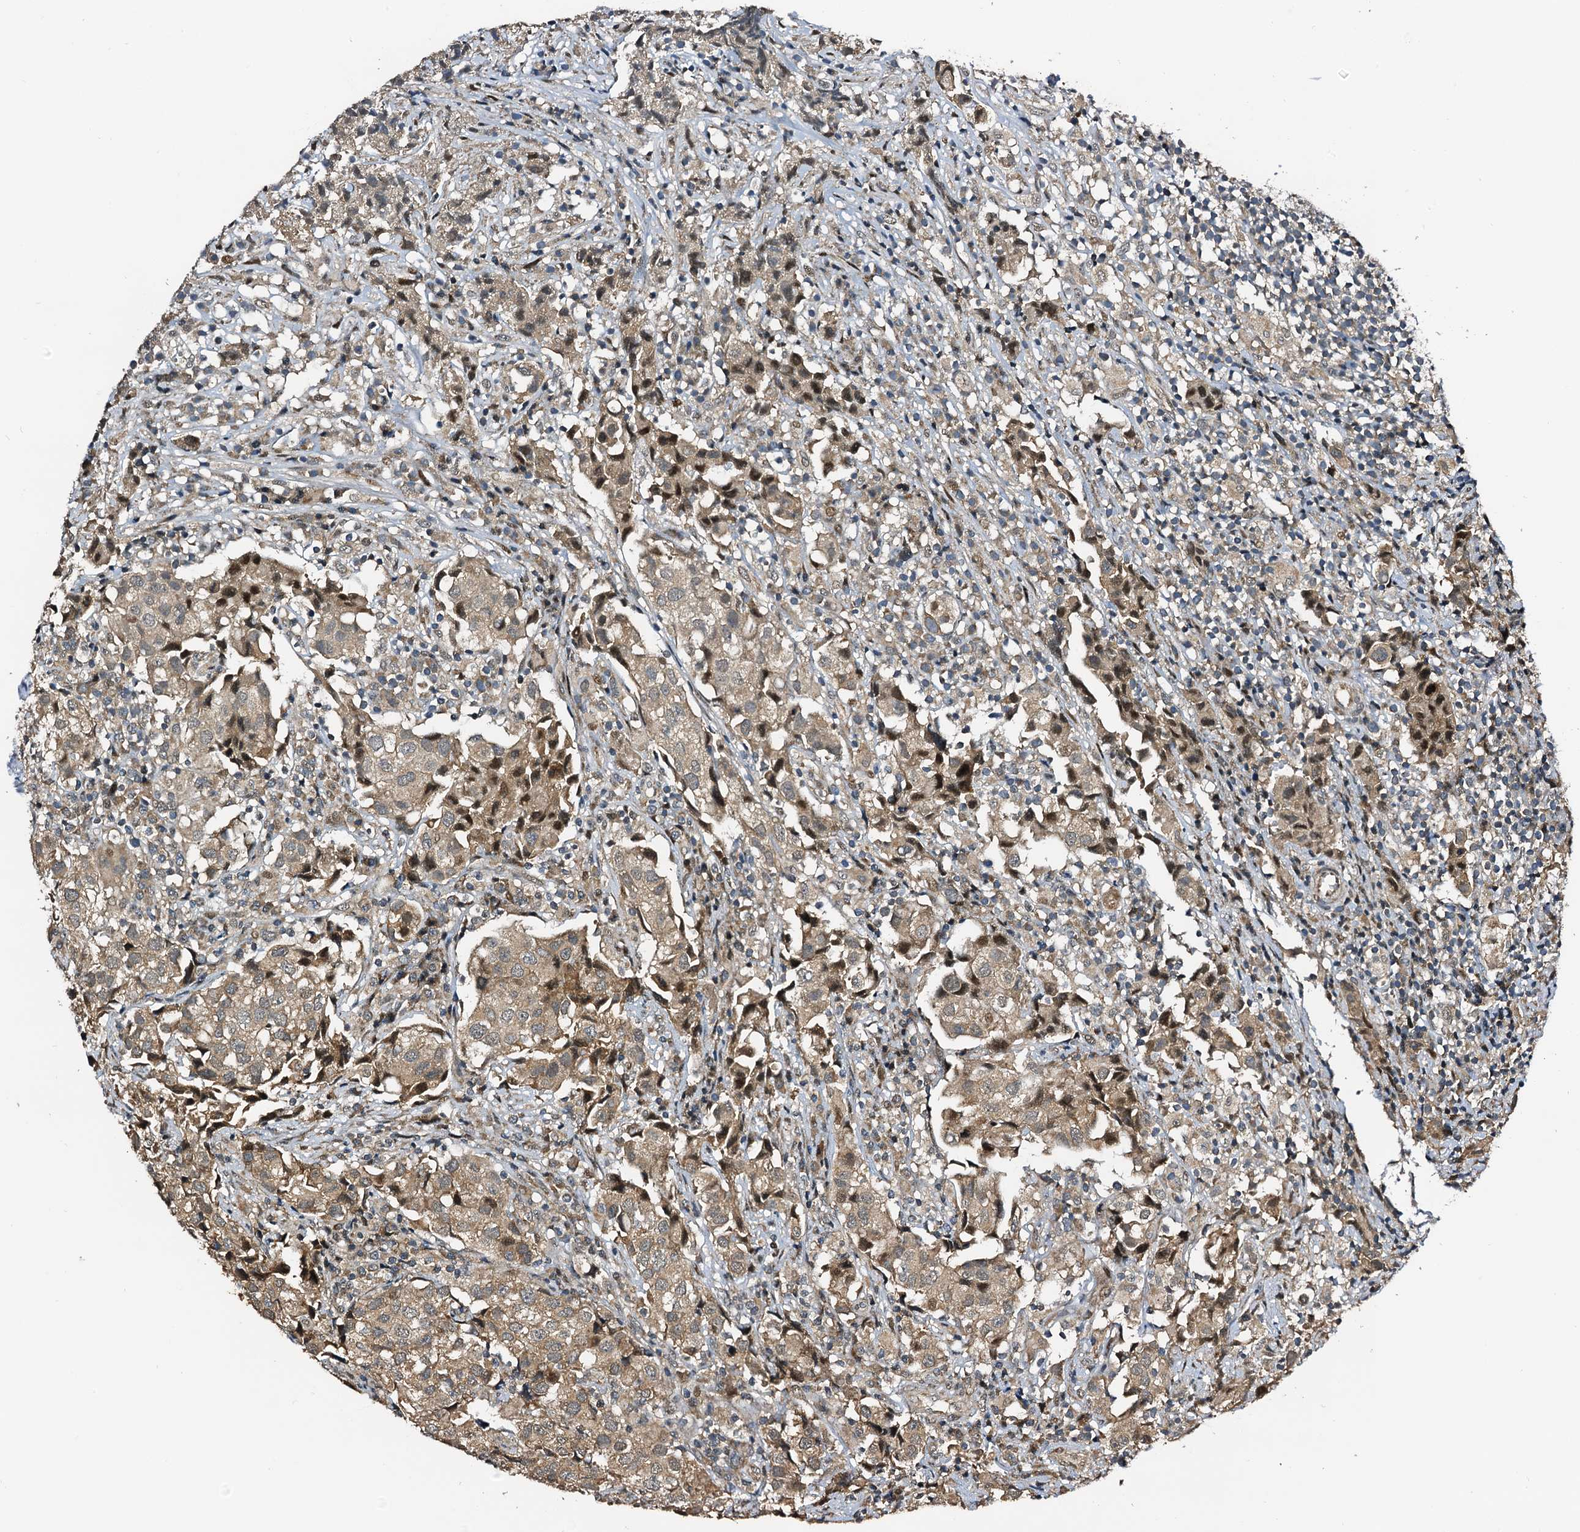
{"staining": {"intensity": "weak", "quantity": ">75%", "location": "cytoplasmic/membranous"}, "tissue": "urothelial cancer", "cell_type": "Tumor cells", "image_type": "cancer", "snomed": [{"axis": "morphology", "description": "Urothelial carcinoma, High grade"}, {"axis": "topography", "description": "Urinary bladder"}], "caption": "Protein expression analysis of high-grade urothelial carcinoma exhibits weak cytoplasmic/membranous expression in about >75% of tumor cells.", "gene": "NAA16", "patient": {"sex": "female", "age": 75}}